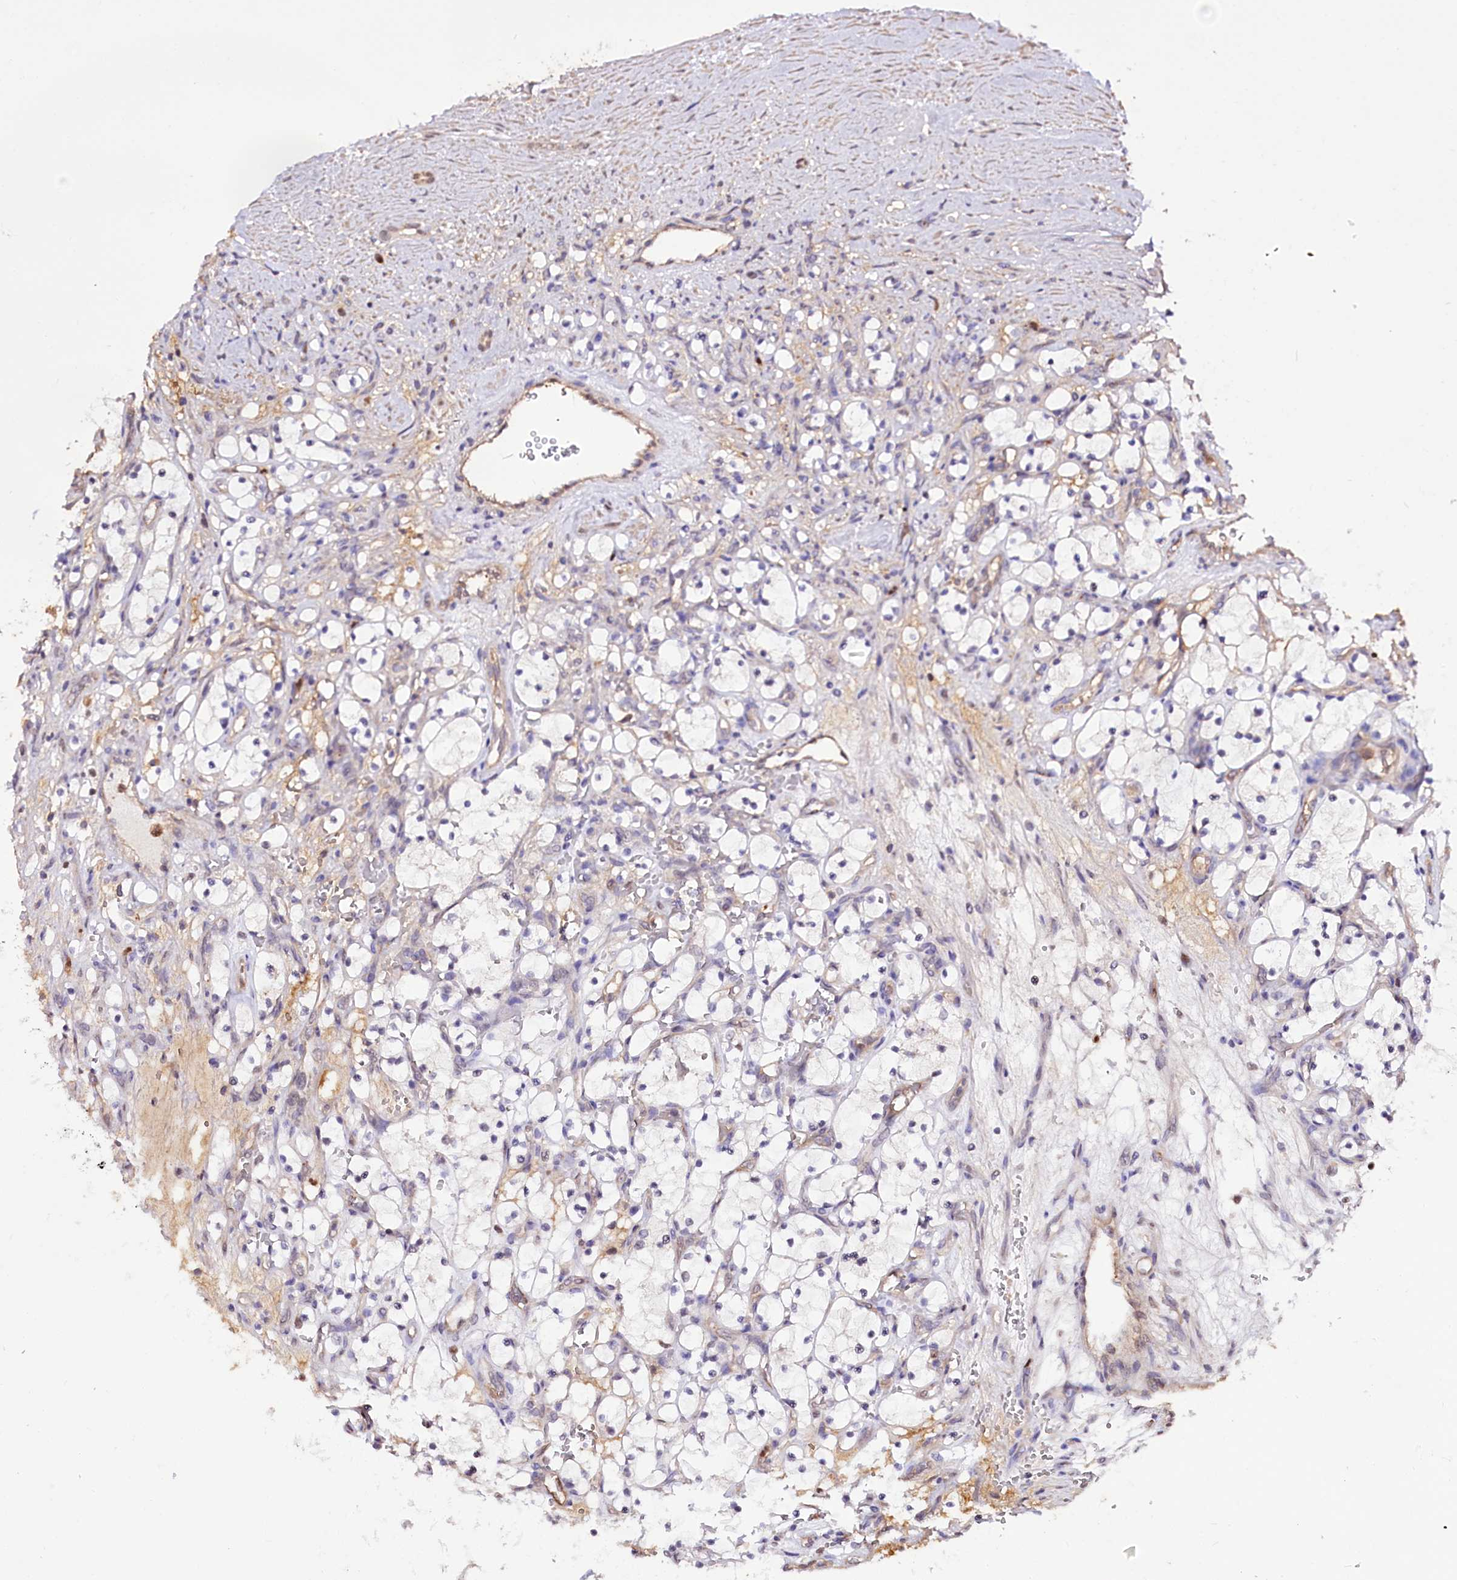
{"staining": {"intensity": "negative", "quantity": "none", "location": "none"}, "tissue": "renal cancer", "cell_type": "Tumor cells", "image_type": "cancer", "snomed": [{"axis": "morphology", "description": "Adenocarcinoma, NOS"}, {"axis": "topography", "description": "Kidney"}], "caption": "High magnification brightfield microscopy of adenocarcinoma (renal) stained with DAB (brown) and counterstained with hematoxylin (blue): tumor cells show no significant expression.", "gene": "GNL3L", "patient": {"sex": "female", "age": 69}}